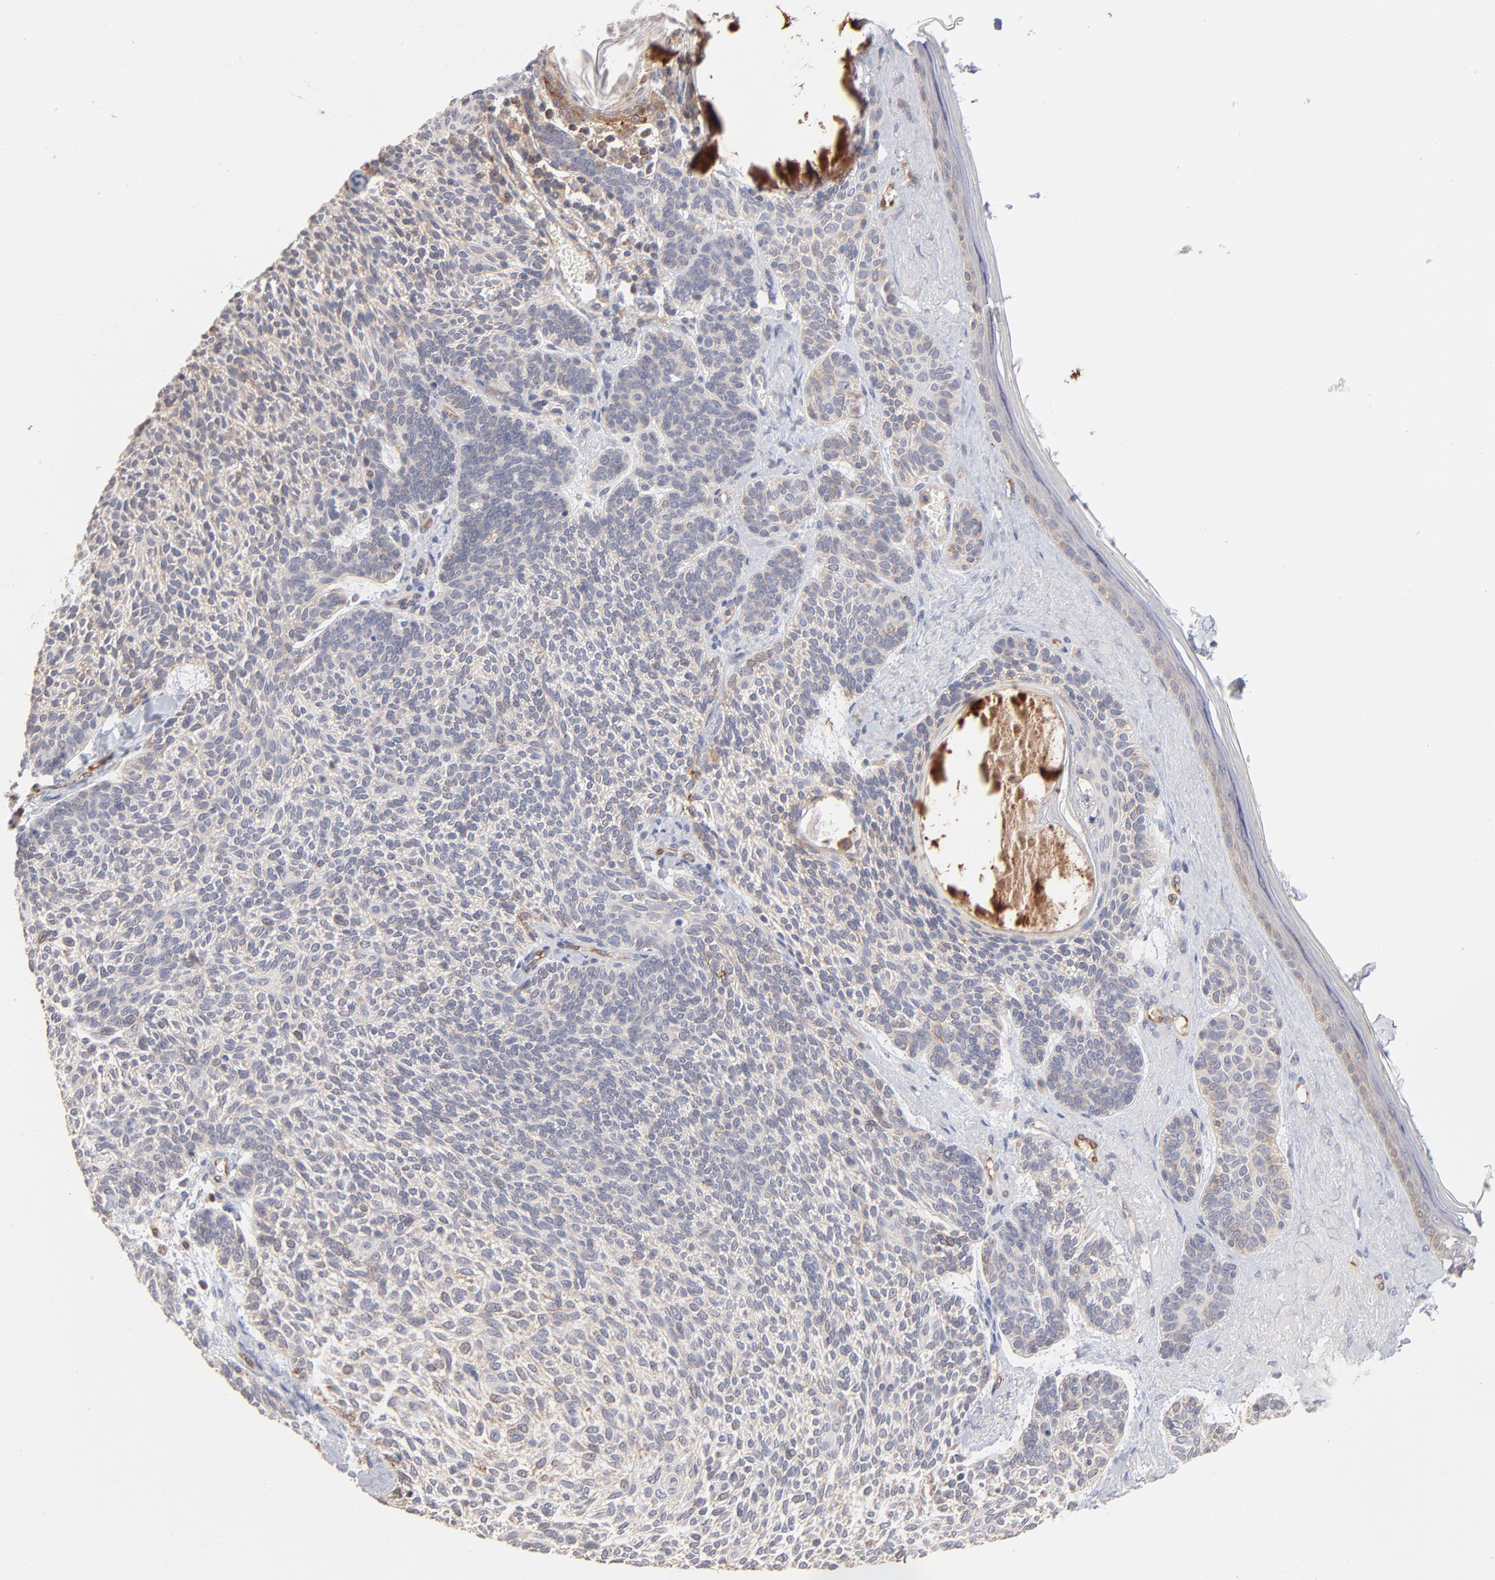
{"staining": {"intensity": "weak", "quantity": ">75%", "location": "cytoplasmic/membranous"}, "tissue": "skin cancer", "cell_type": "Tumor cells", "image_type": "cancer", "snomed": [{"axis": "morphology", "description": "Normal tissue, NOS"}, {"axis": "morphology", "description": "Basal cell carcinoma"}, {"axis": "topography", "description": "Skin"}], "caption": "Immunohistochemistry (IHC) photomicrograph of neoplastic tissue: human basal cell carcinoma (skin) stained using immunohistochemistry (IHC) demonstrates low levels of weak protein expression localized specifically in the cytoplasmic/membranous of tumor cells, appearing as a cytoplasmic/membranous brown color.", "gene": "IVNS1ABP", "patient": {"sex": "female", "age": 70}}